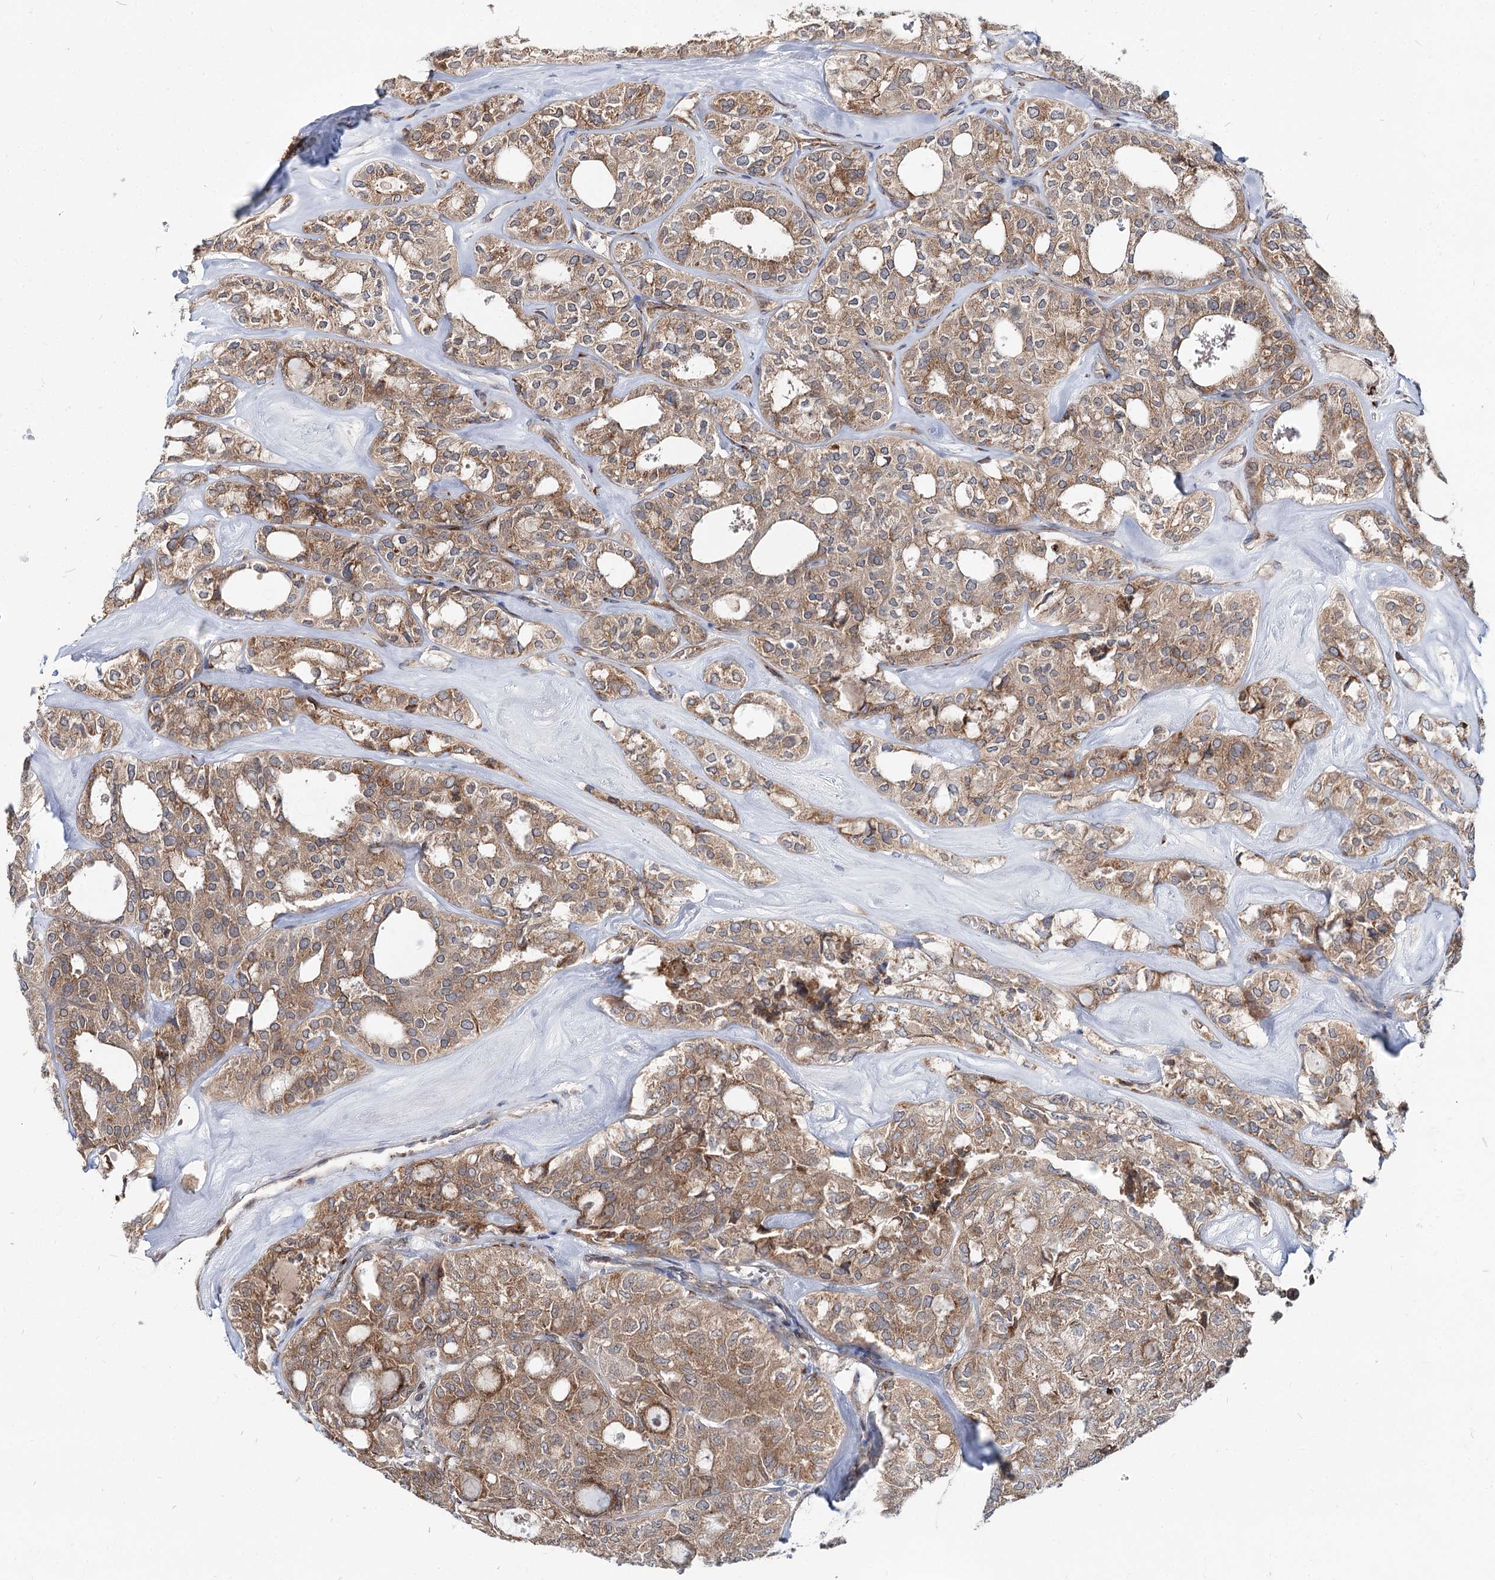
{"staining": {"intensity": "moderate", "quantity": ">75%", "location": "cytoplasmic/membranous"}, "tissue": "thyroid cancer", "cell_type": "Tumor cells", "image_type": "cancer", "snomed": [{"axis": "morphology", "description": "Follicular adenoma carcinoma, NOS"}, {"axis": "topography", "description": "Thyroid gland"}], "caption": "Protein expression analysis of human thyroid cancer (follicular adenoma carcinoma) reveals moderate cytoplasmic/membranous staining in about >75% of tumor cells.", "gene": "SPART", "patient": {"sex": "male", "age": 75}}